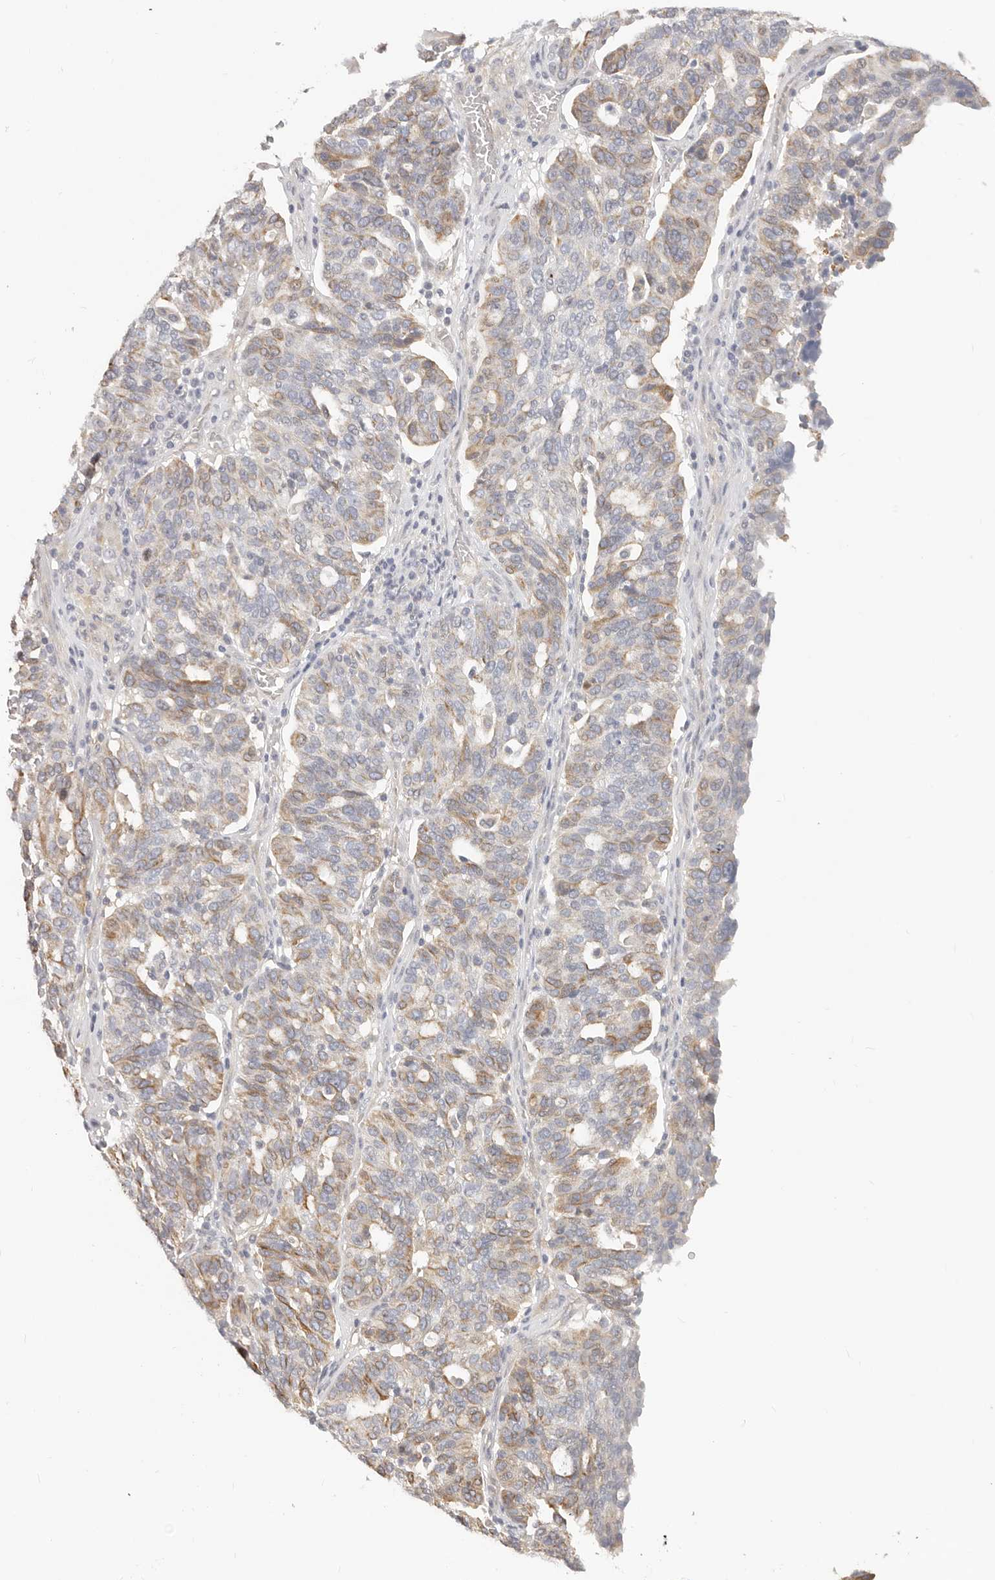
{"staining": {"intensity": "moderate", "quantity": "25%-75%", "location": "cytoplasmic/membranous"}, "tissue": "ovarian cancer", "cell_type": "Tumor cells", "image_type": "cancer", "snomed": [{"axis": "morphology", "description": "Cystadenocarcinoma, serous, NOS"}, {"axis": "topography", "description": "Ovary"}], "caption": "A micrograph showing moderate cytoplasmic/membranous expression in about 25%-75% of tumor cells in ovarian cancer (serous cystadenocarcinoma), as visualized by brown immunohistochemical staining.", "gene": "DTNBP1", "patient": {"sex": "female", "age": 59}}